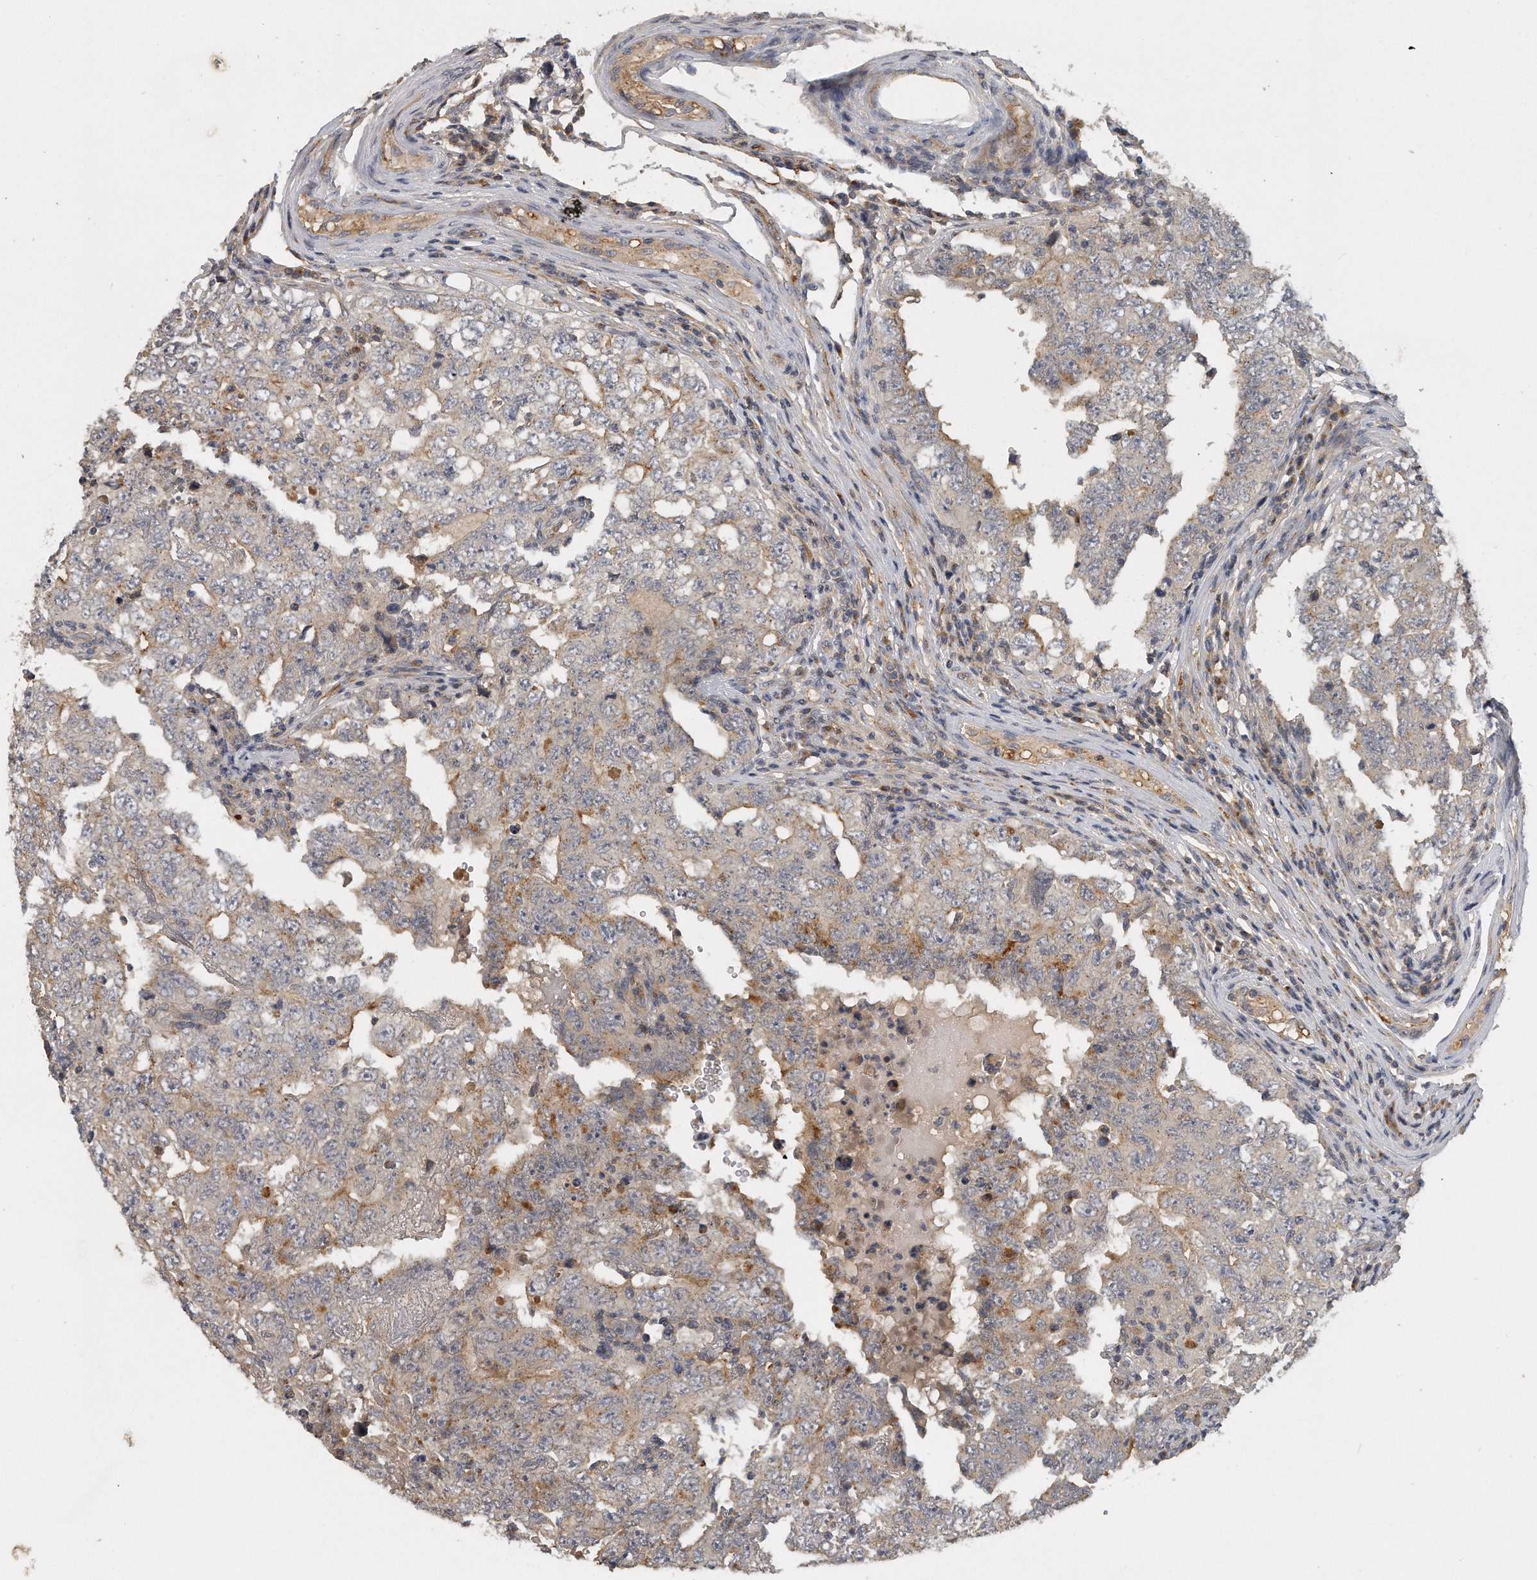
{"staining": {"intensity": "weak", "quantity": "<25%", "location": "cytoplasmic/membranous"}, "tissue": "testis cancer", "cell_type": "Tumor cells", "image_type": "cancer", "snomed": [{"axis": "morphology", "description": "Carcinoma, Embryonal, NOS"}, {"axis": "topography", "description": "Testis"}], "caption": "This histopathology image is of testis embryonal carcinoma stained with immunohistochemistry to label a protein in brown with the nuclei are counter-stained blue. There is no positivity in tumor cells.", "gene": "TRAPPC14", "patient": {"sex": "male", "age": 26}}